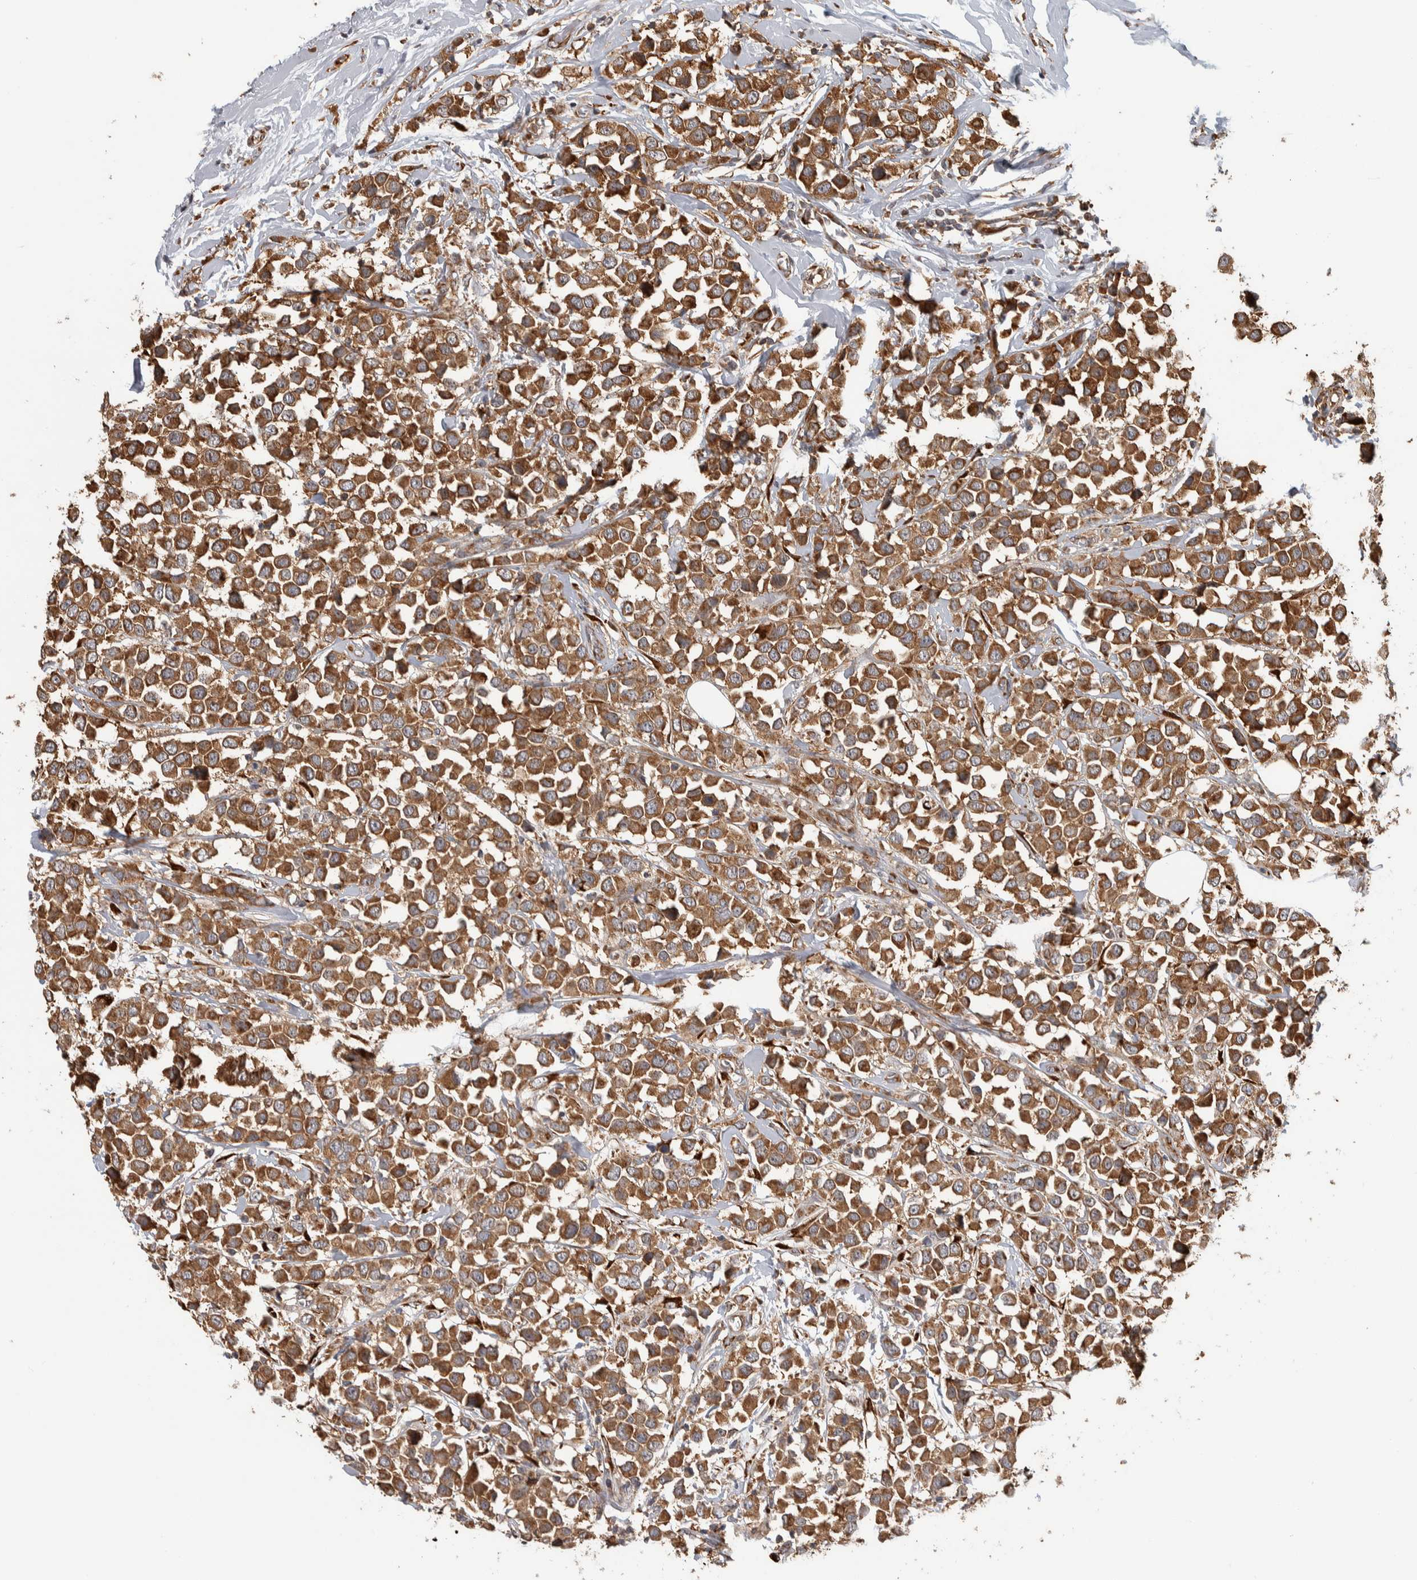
{"staining": {"intensity": "strong", "quantity": ">75%", "location": "cytoplasmic/membranous"}, "tissue": "breast cancer", "cell_type": "Tumor cells", "image_type": "cancer", "snomed": [{"axis": "morphology", "description": "Duct carcinoma"}, {"axis": "topography", "description": "Breast"}], "caption": "Protein expression analysis of human breast intraductal carcinoma reveals strong cytoplasmic/membranous expression in about >75% of tumor cells.", "gene": "EIF3H", "patient": {"sex": "female", "age": 61}}